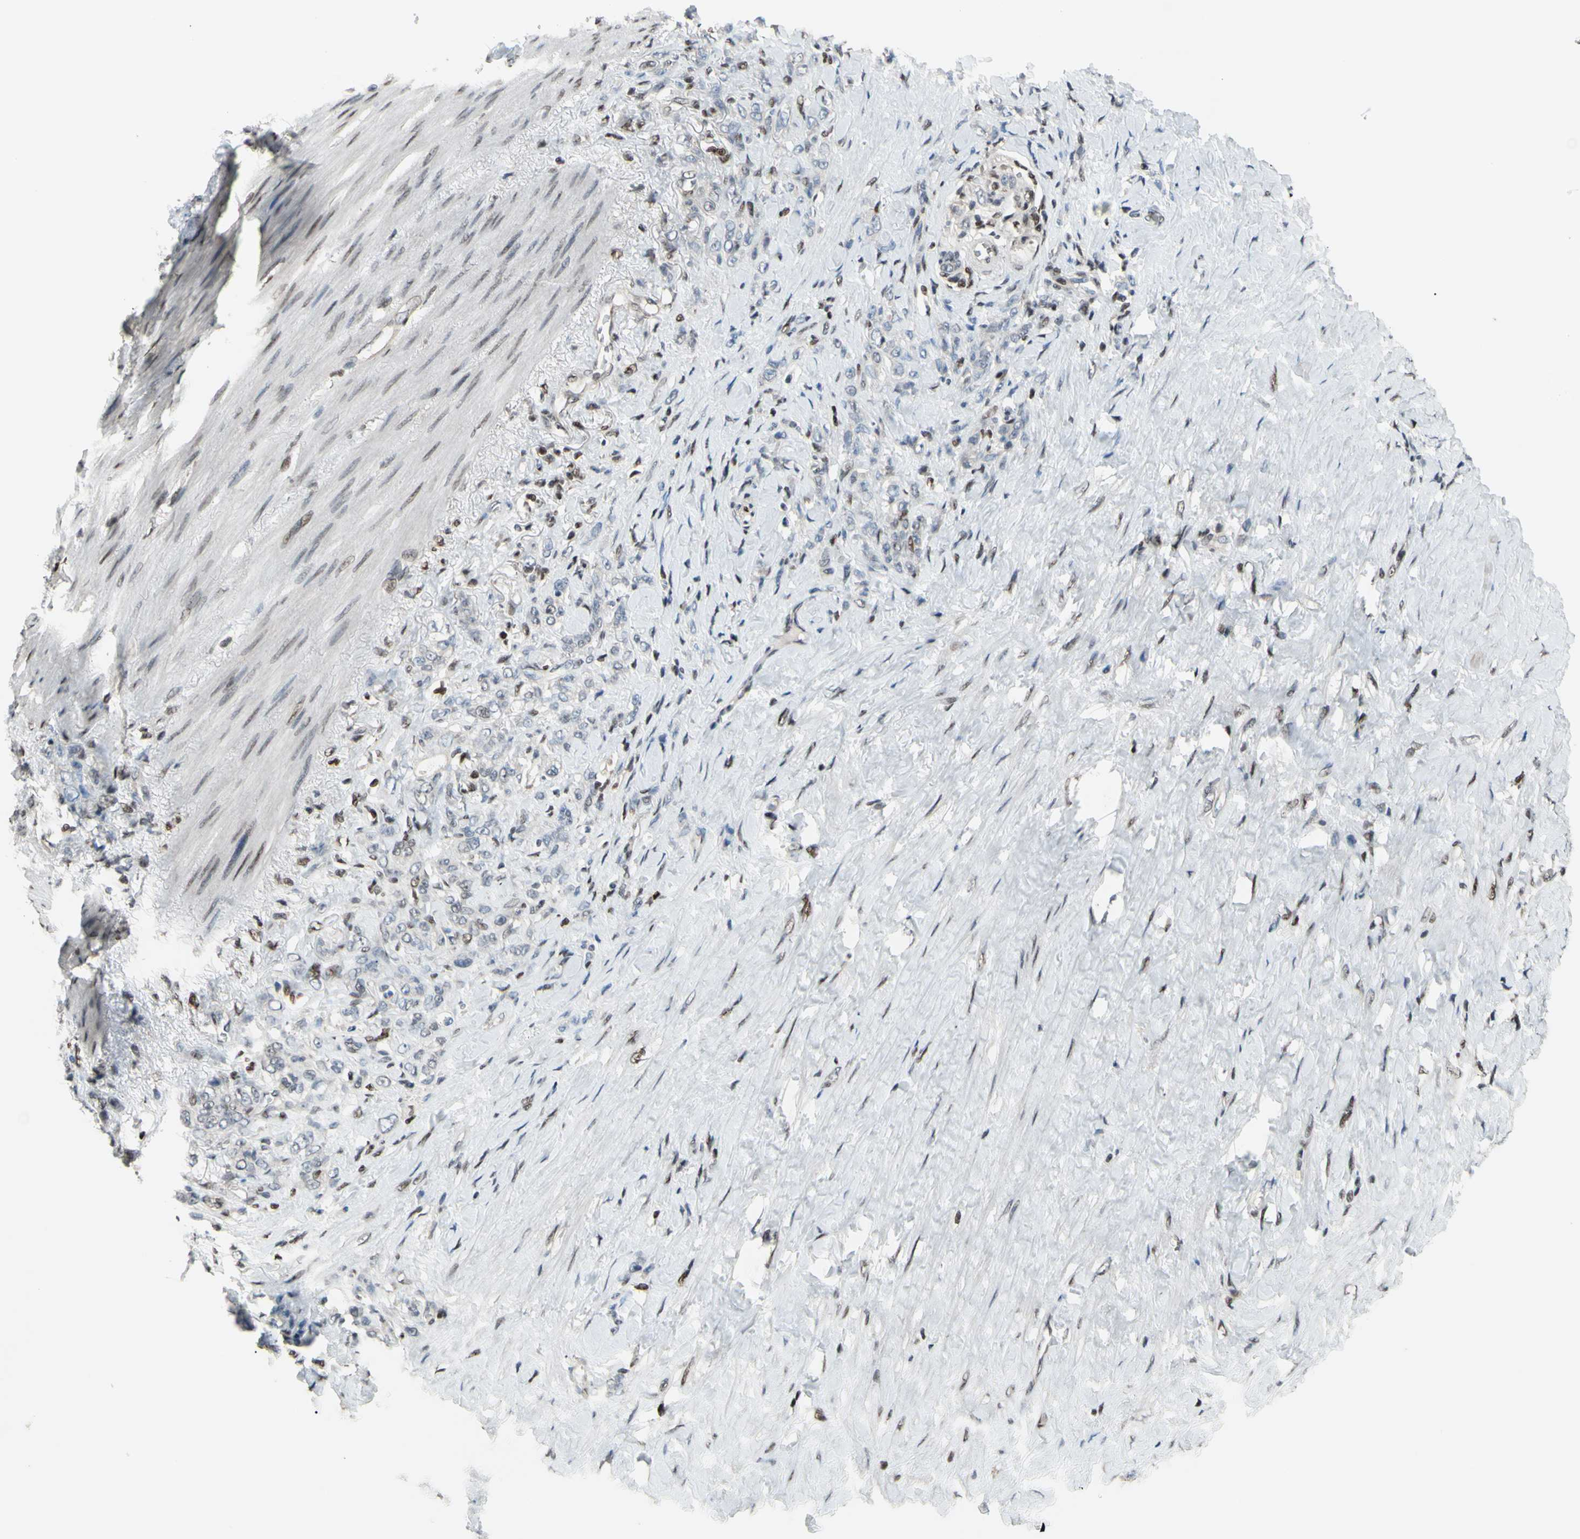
{"staining": {"intensity": "negative", "quantity": "none", "location": "none"}, "tissue": "stomach cancer", "cell_type": "Tumor cells", "image_type": "cancer", "snomed": [{"axis": "morphology", "description": "Adenocarcinoma, NOS"}, {"axis": "topography", "description": "Stomach"}], "caption": "There is no significant expression in tumor cells of stomach cancer.", "gene": "FKBP5", "patient": {"sex": "male", "age": 82}}